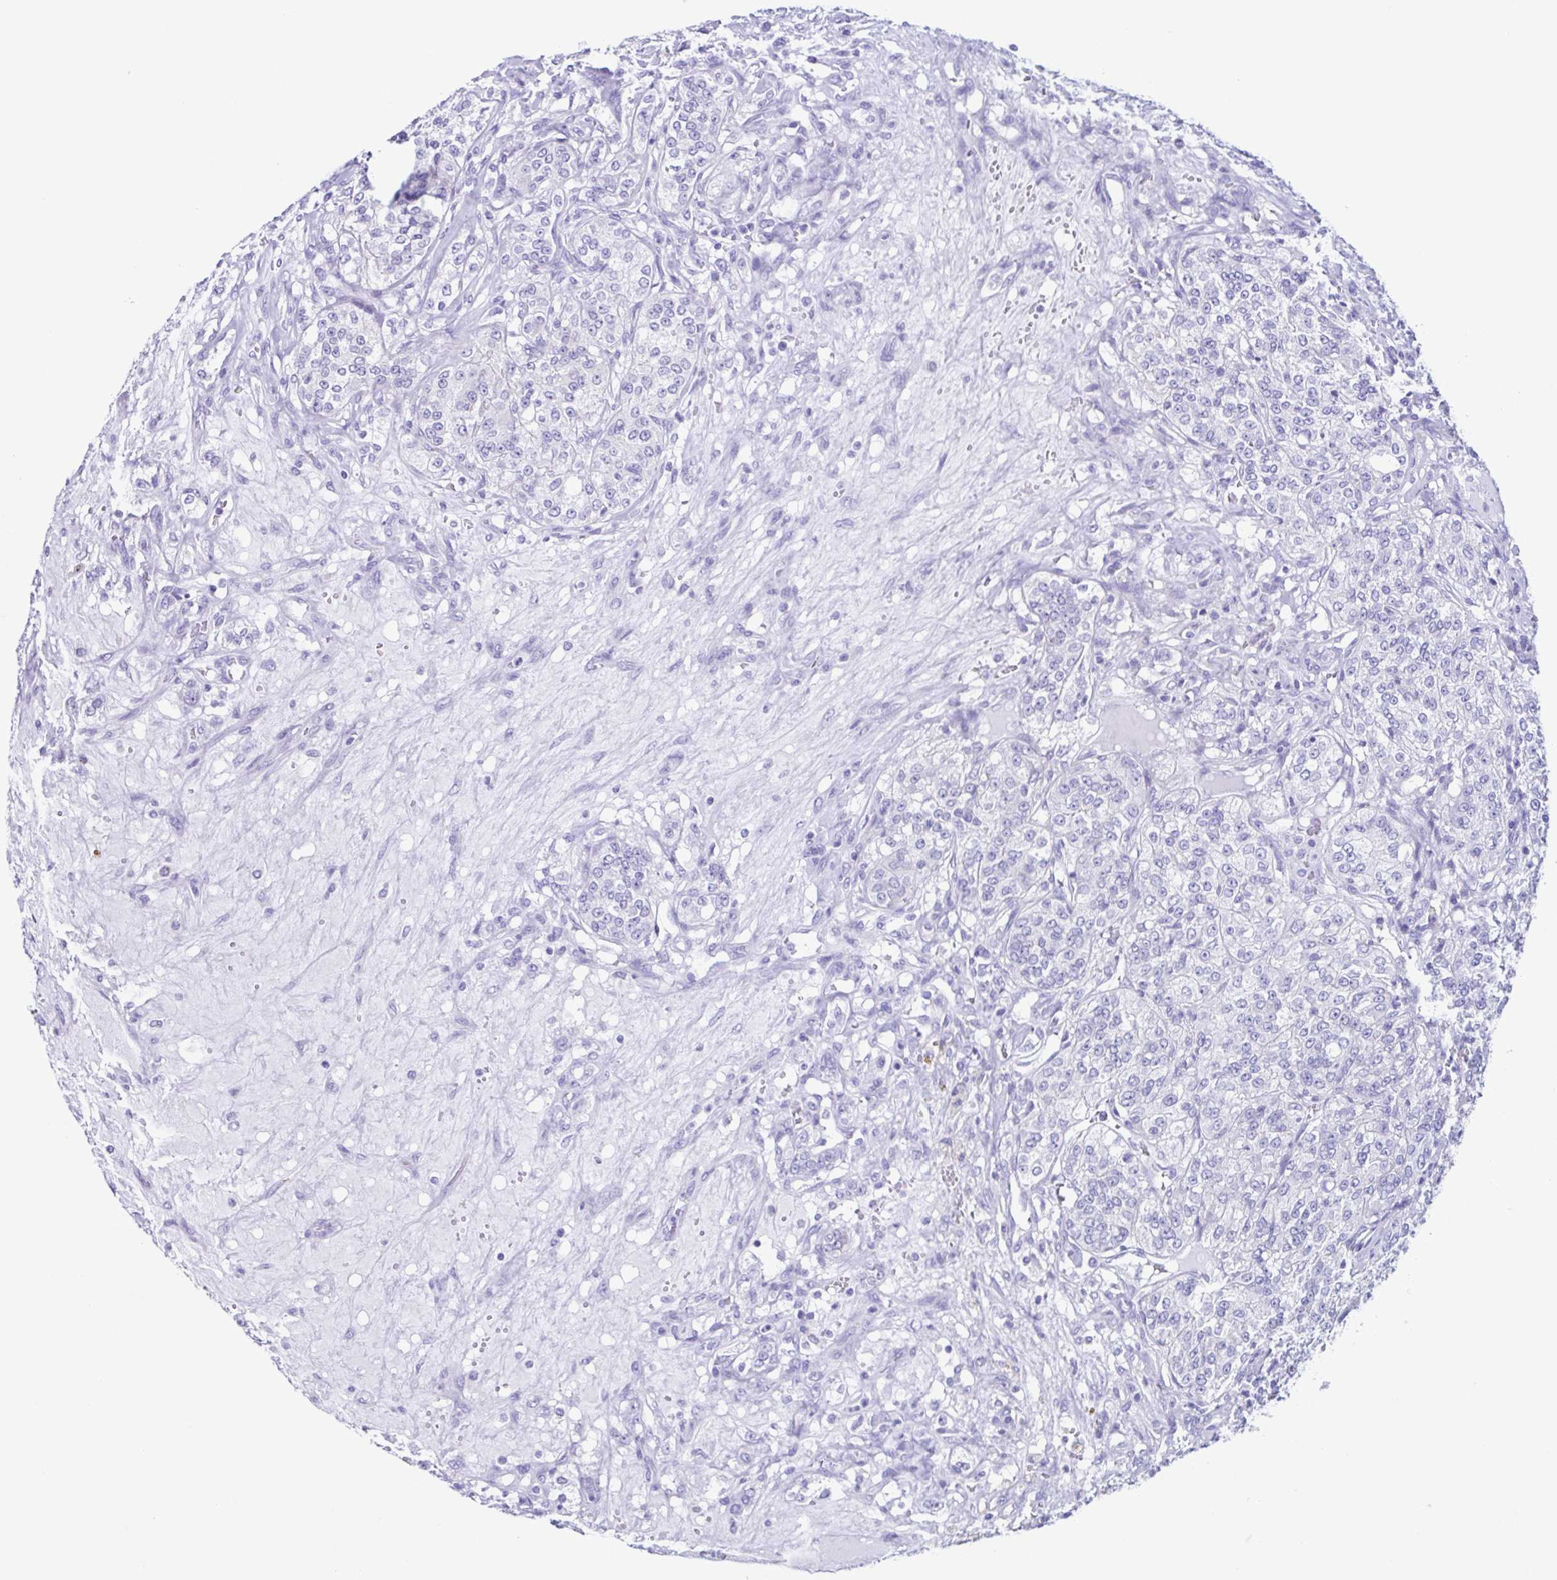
{"staining": {"intensity": "negative", "quantity": "none", "location": "none"}, "tissue": "renal cancer", "cell_type": "Tumor cells", "image_type": "cancer", "snomed": [{"axis": "morphology", "description": "Adenocarcinoma, NOS"}, {"axis": "topography", "description": "Kidney"}], "caption": "Immunohistochemical staining of human renal cancer shows no significant expression in tumor cells.", "gene": "ACTRT3", "patient": {"sex": "female", "age": 63}}